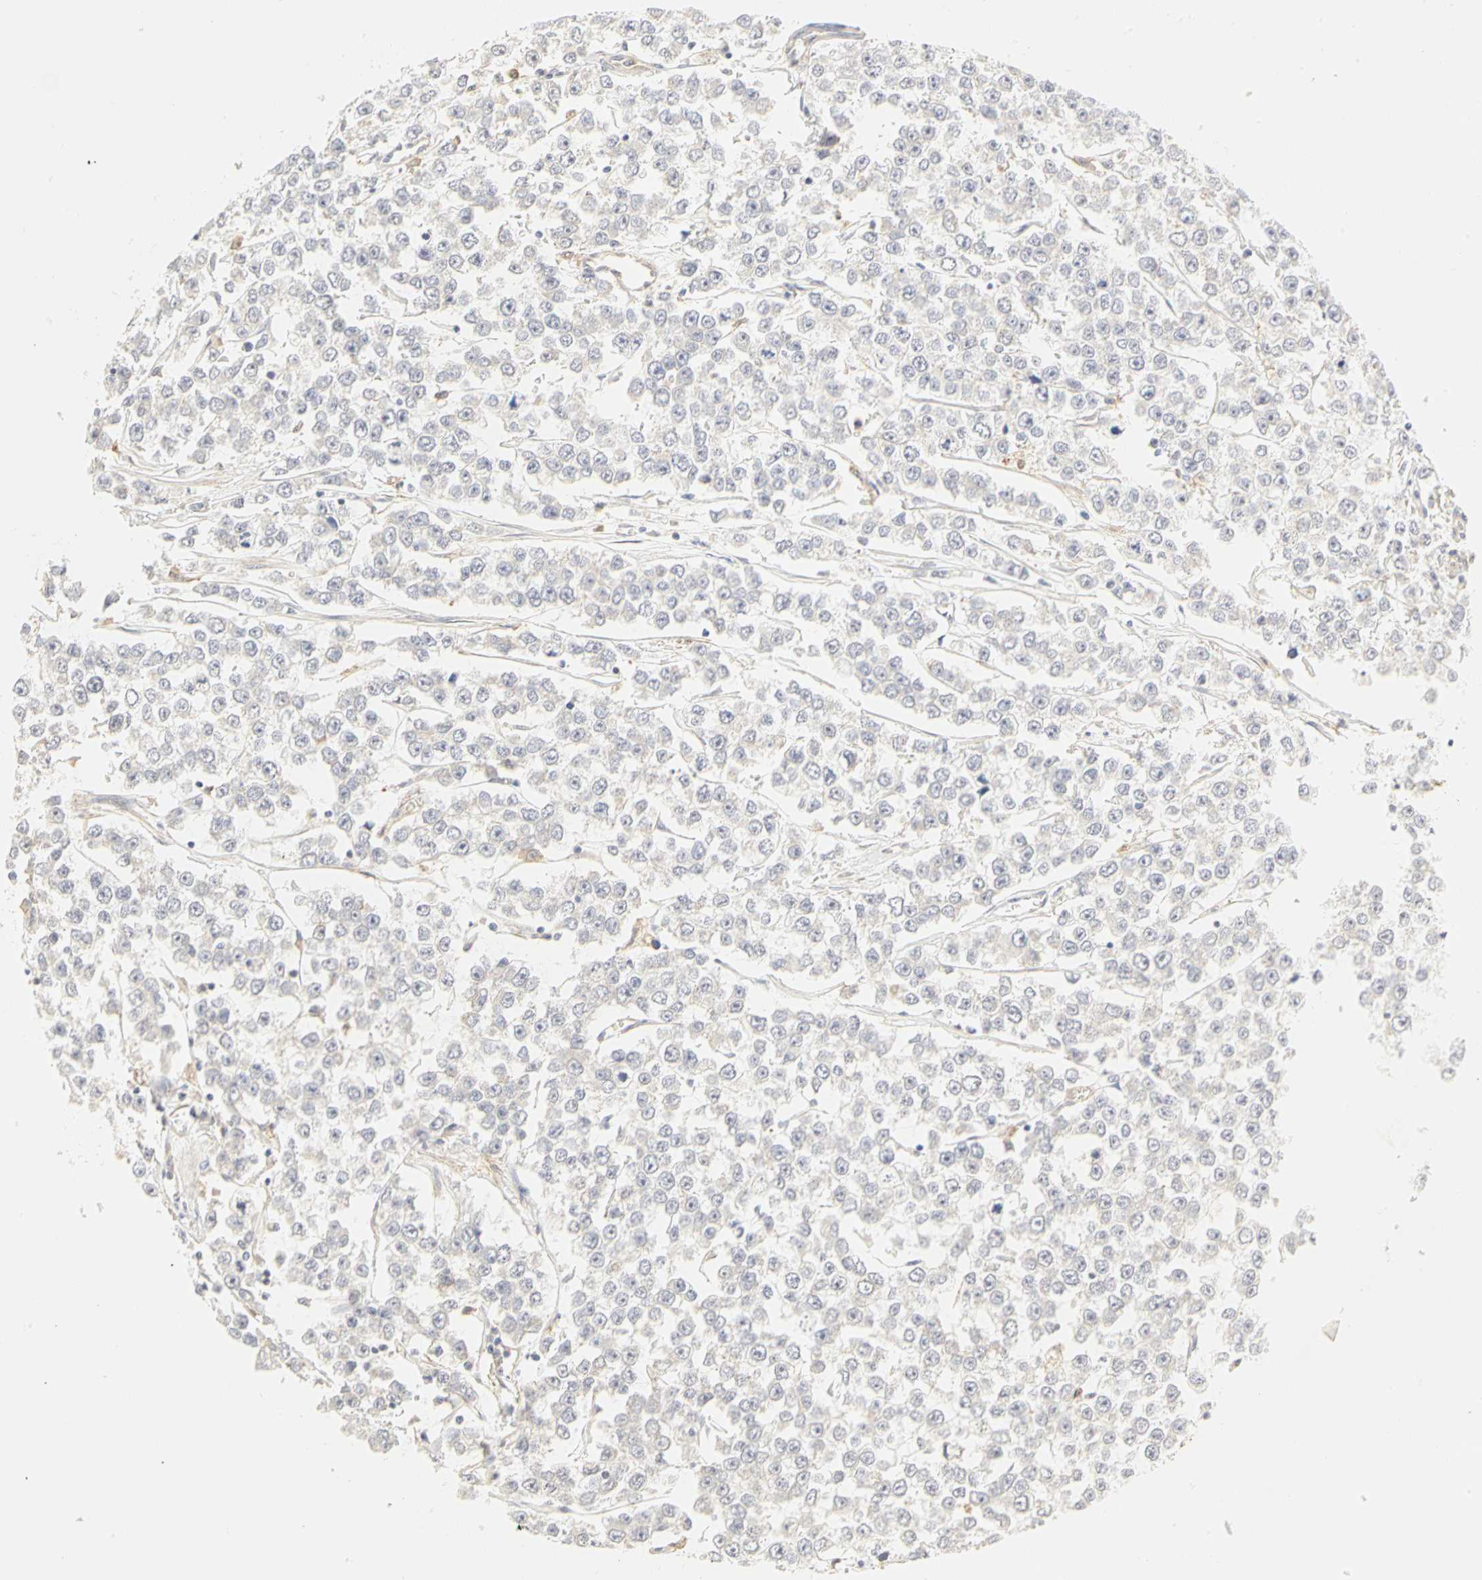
{"staining": {"intensity": "weak", "quantity": "25%-75%", "location": "cytoplasmic/membranous"}, "tissue": "testis cancer", "cell_type": "Tumor cells", "image_type": "cancer", "snomed": [{"axis": "morphology", "description": "Seminoma, NOS"}, {"axis": "morphology", "description": "Carcinoma, Embryonal, NOS"}, {"axis": "topography", "description": "Testis"}], "caption": "Protein analysis of testis cancer (seminoma) tissue reveals weak cytoplasmic/membranous expression in about 25%-75% of tumor cells.", "gene": "GNRH2", "patient": {"sex": "male", "age": 52}}